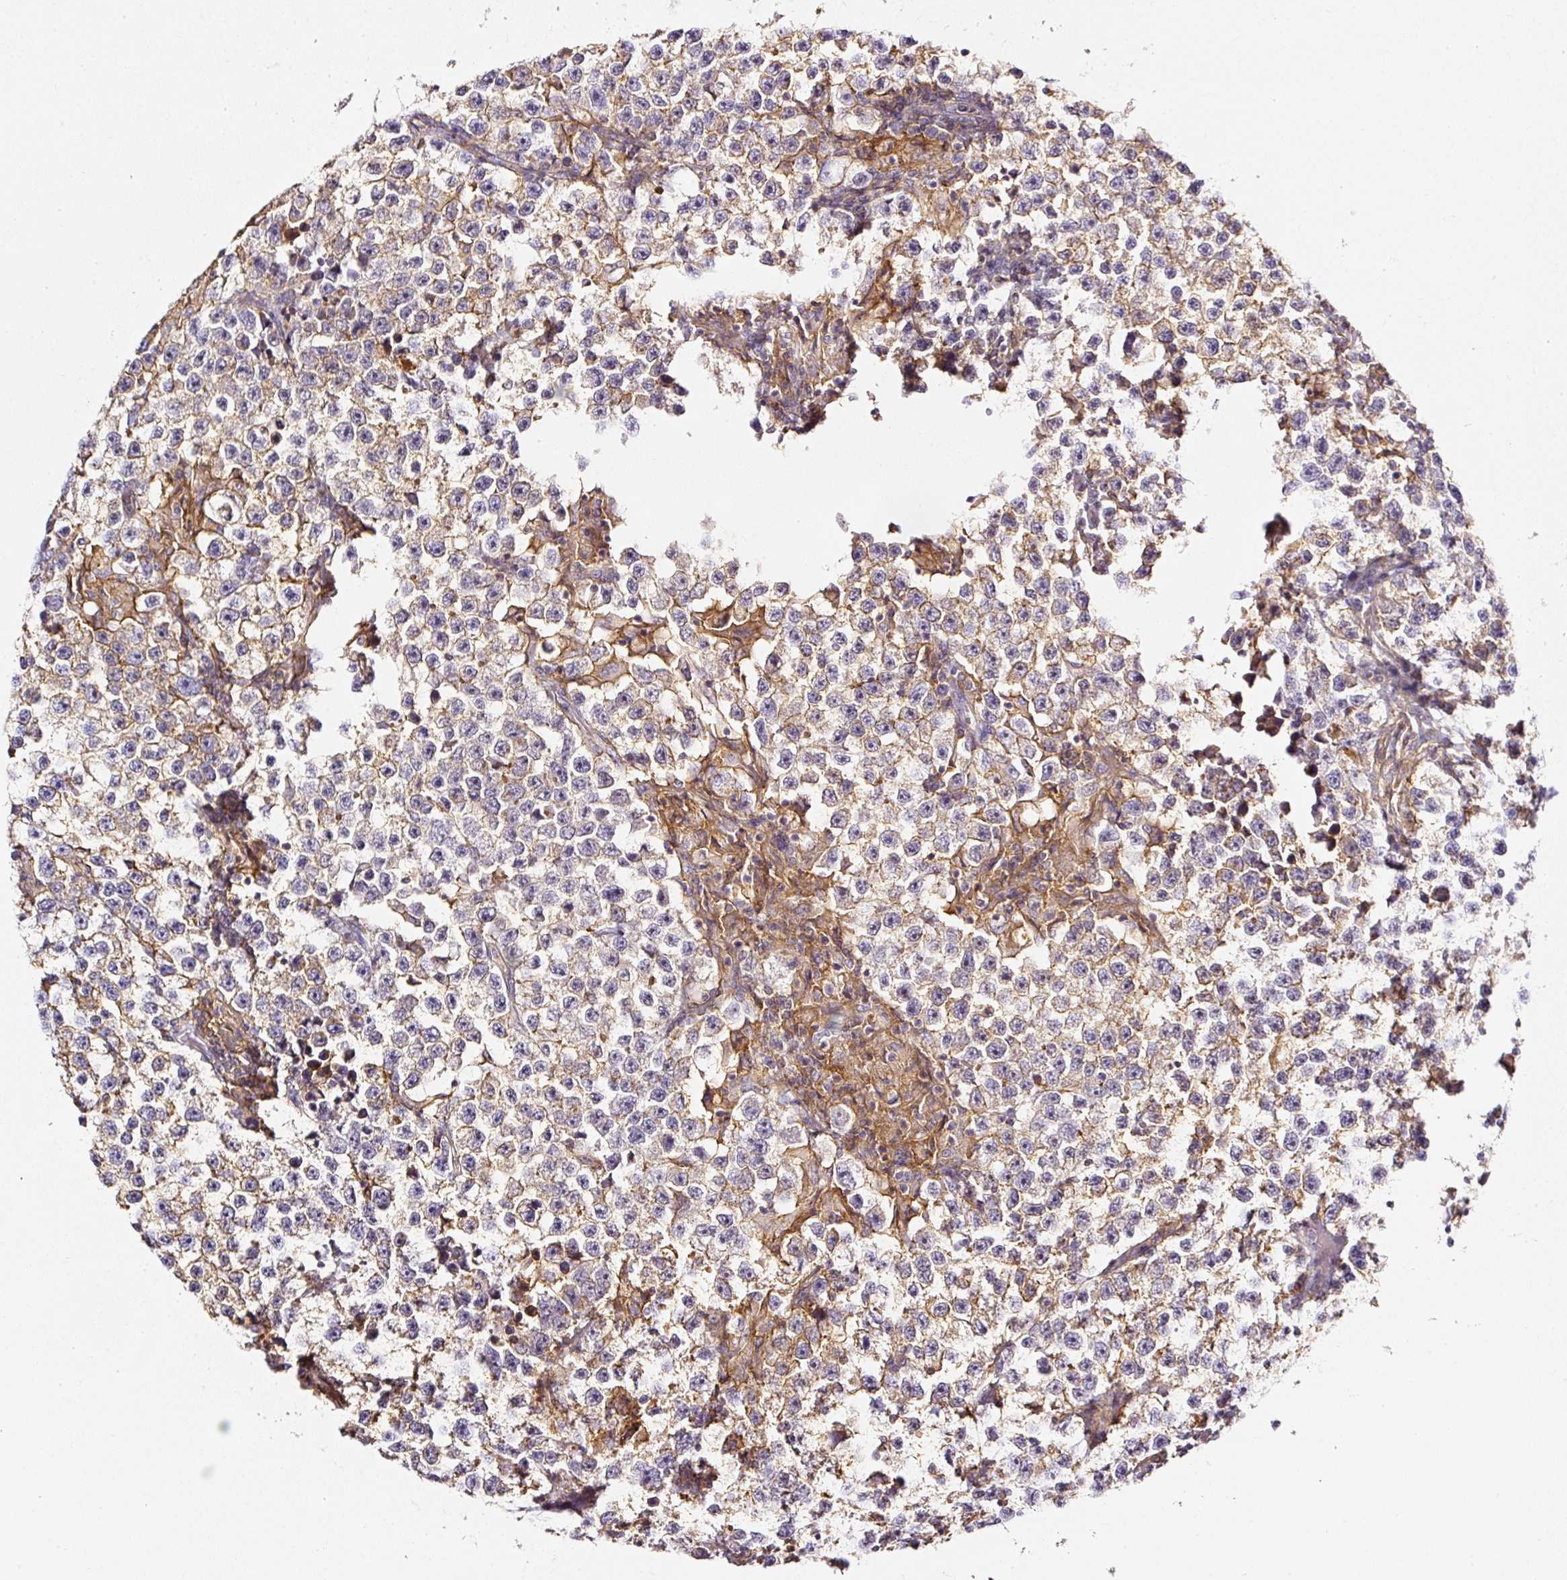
{"staining": {"intensity": "moderate", "quantity": "25%-75%", "location": "cytoplasmic/membranous"}, "tissue": "testis cancer", "cell_type": "Tumor cells", "image_type": "cancer", "snomed": [{"axis": "morphology", "description": "Seminoma, NOS"}, {"axis": "topography", "description": "Testis"}], "caption": "Testis cancer (seminoma) stained with a protein marker shows moderate staining in tumor cells.", "gene": "CD47", "patient": {"sex": "male", "age": 46}}